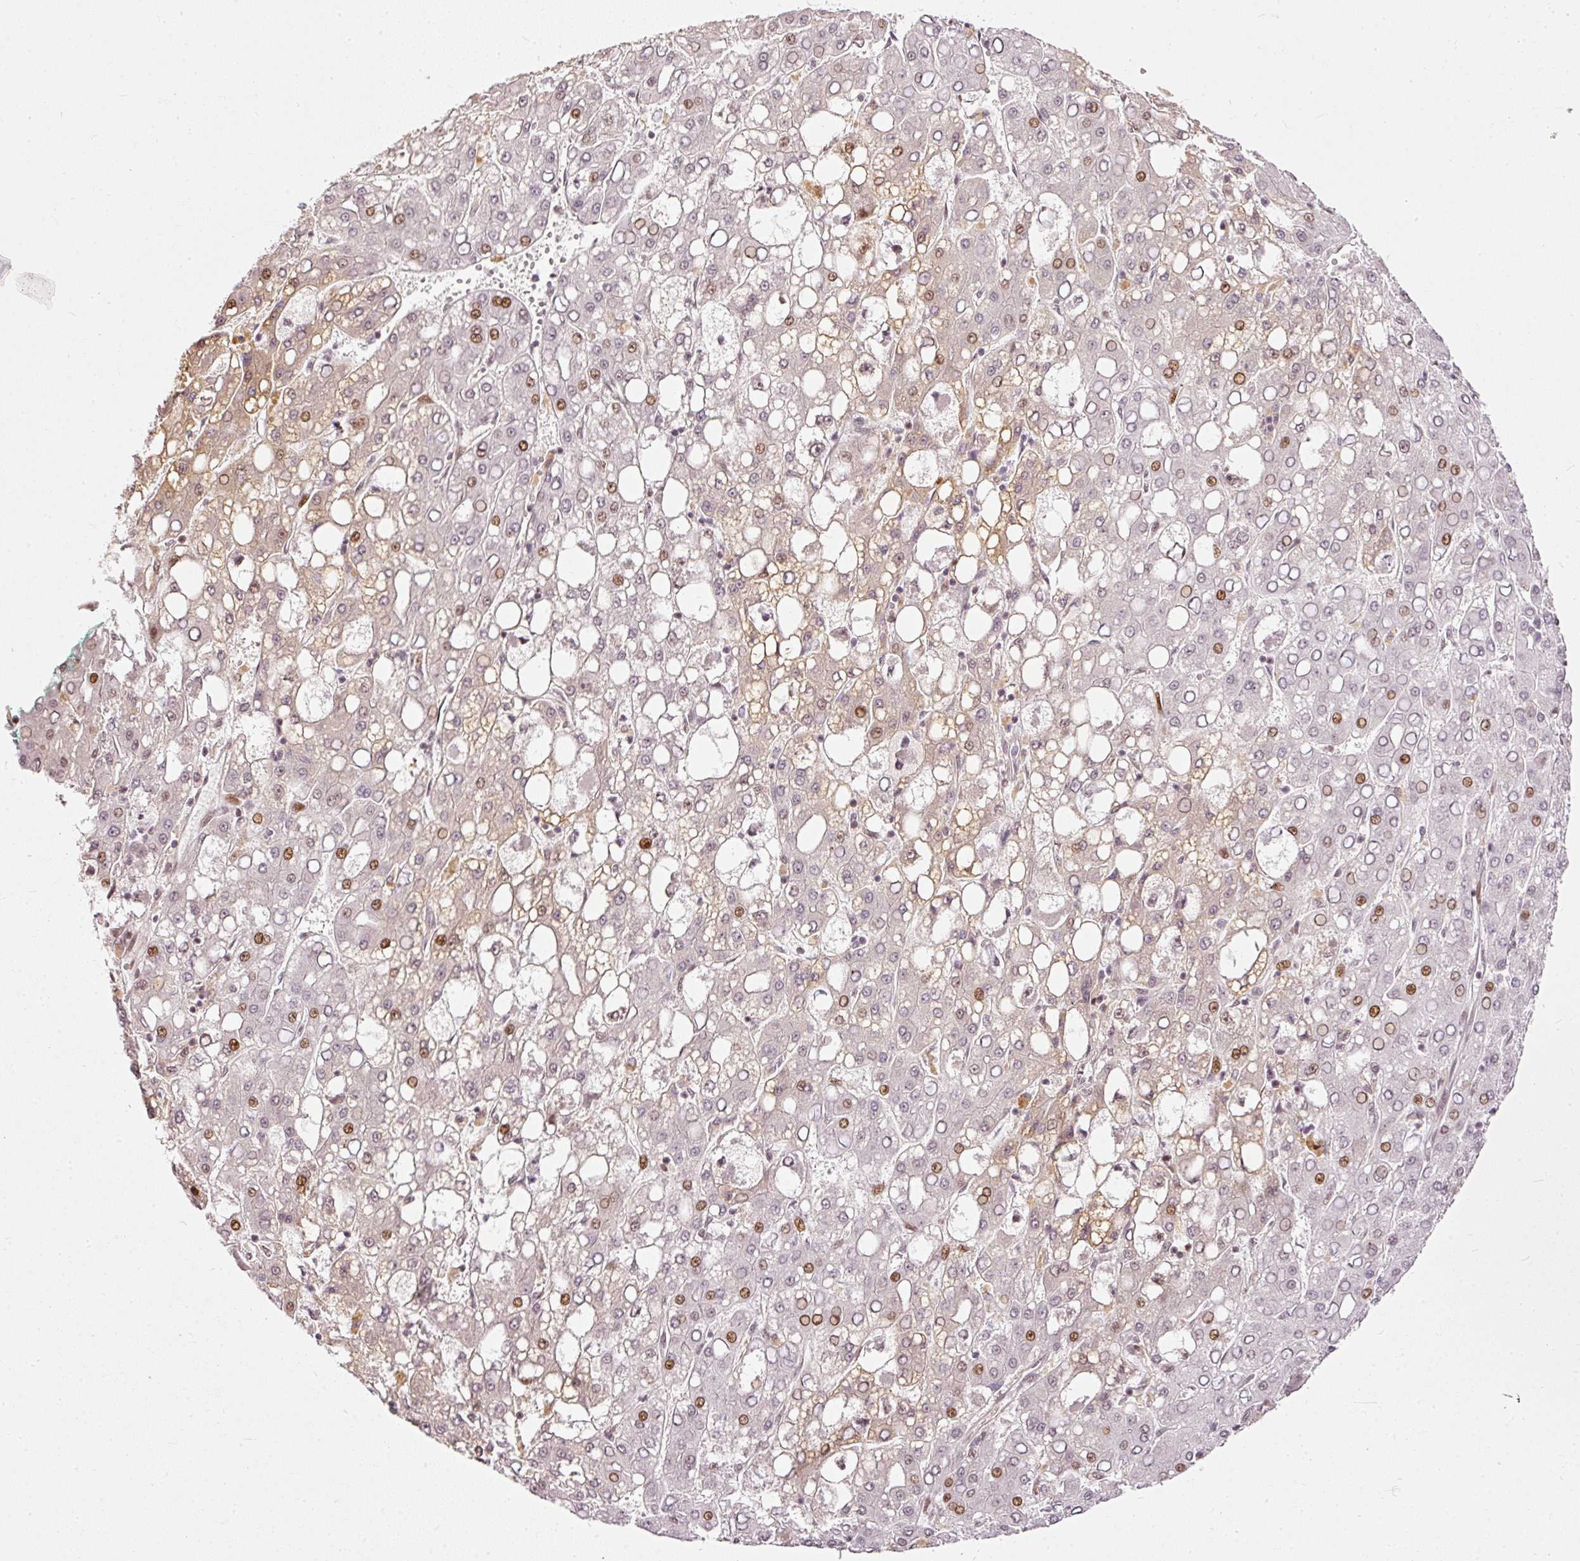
{"staining": {"intensity": "moderate", "quantity": "25%-75%", "location": "nuclear"}, "tissue": "liver cancer", "cell_type": "Tumor cells", "image_type": "cancer", "snomed": [{"axis": "morphology", "description": "Carcinoma, Hepatocellular, NOS"}, {"axis": "topography", "description": "Liver"}], "caption": "The image shows staining of liver cancer (hepatocellular carcinoma), revealing moderate nuclear protein staining (brown color) within tumor cells.", "gene": "ZNF778", "patient": {"sex": "male", "age": 65}}